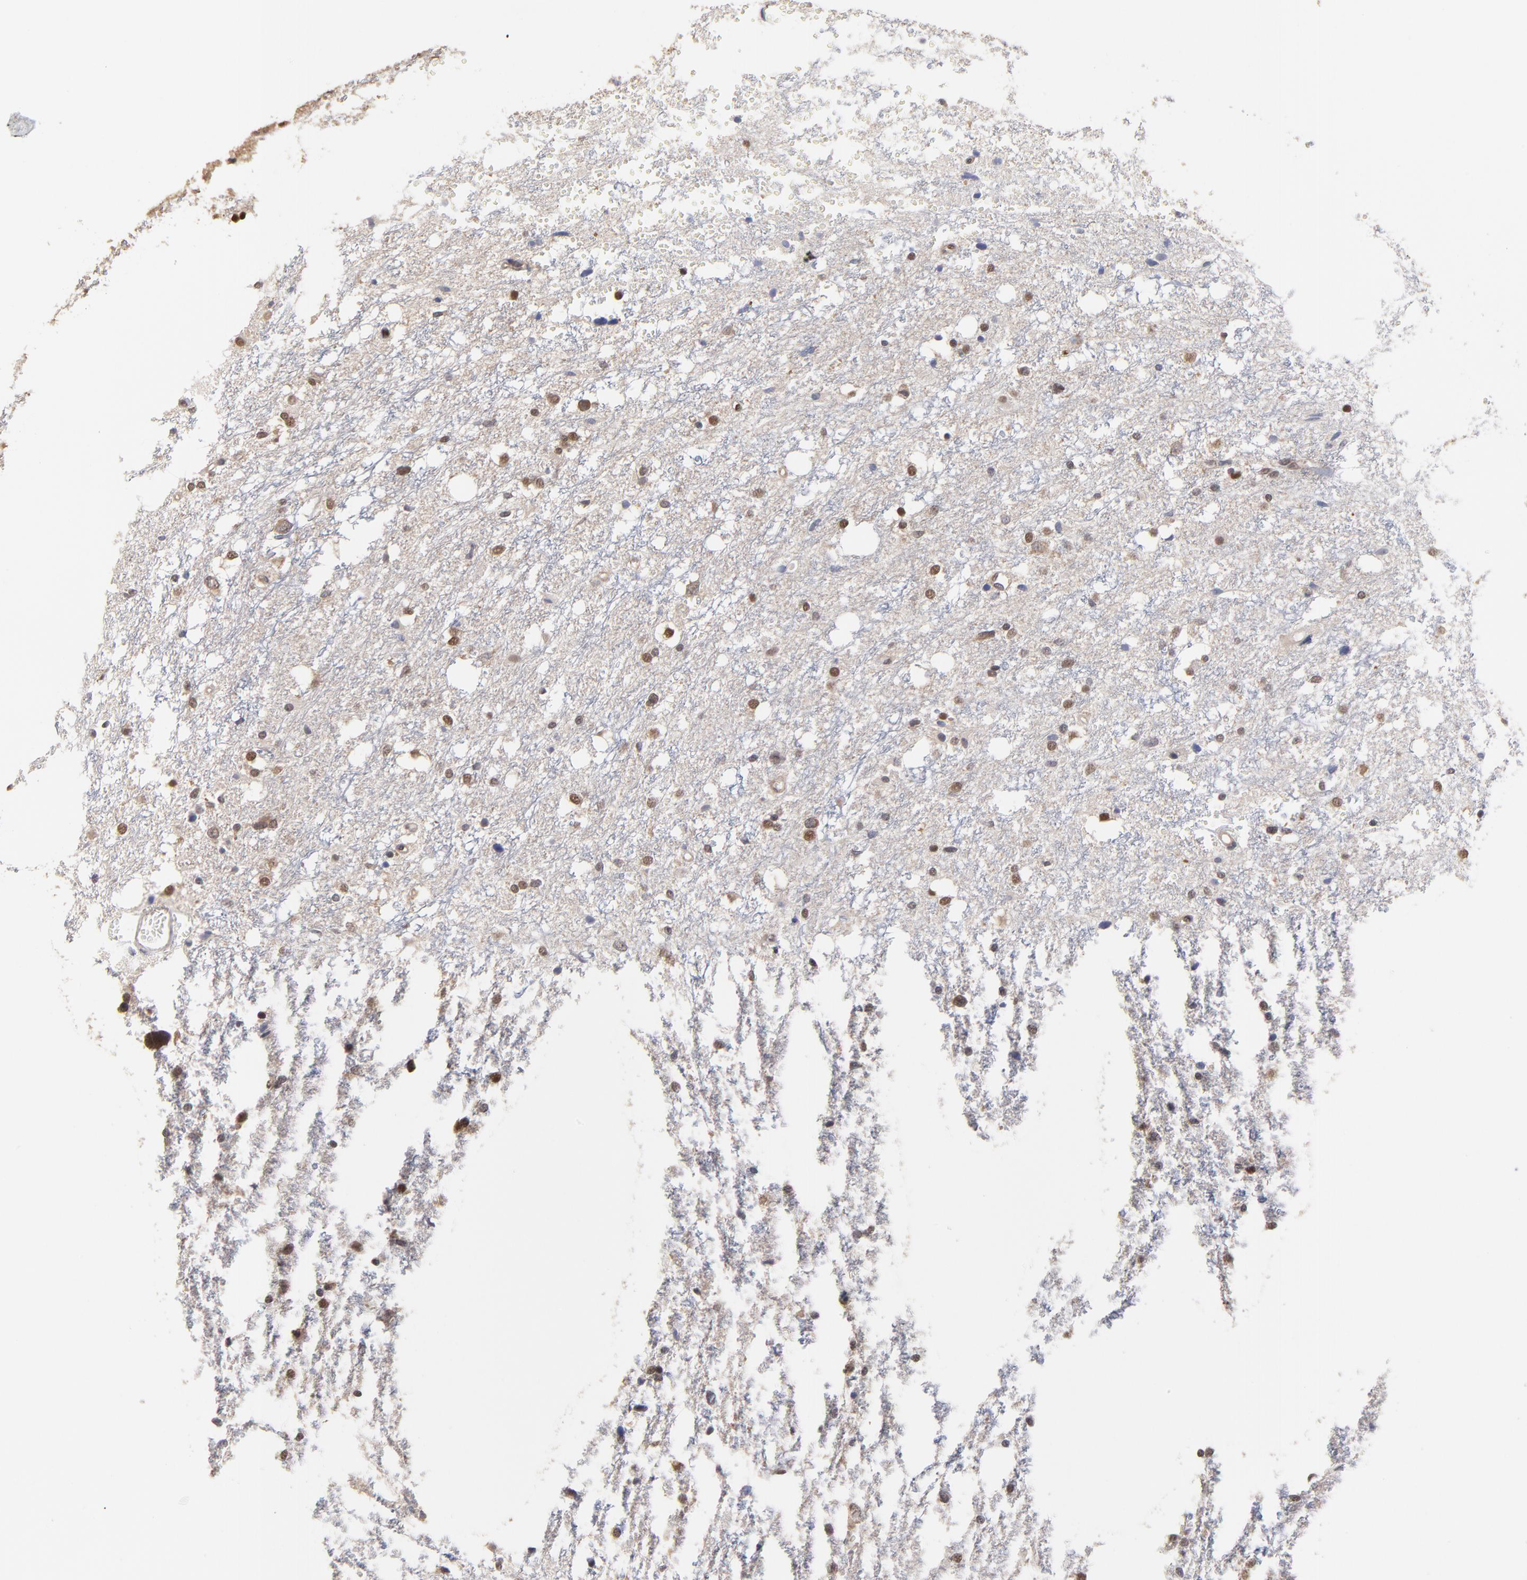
{"staining": {"intensity": "weak", "quantity": "25%-75%", "location": "cytoplasmic/membranous"}, "tissue": "glioma", "cell_type": "Tumor cells", "image_type": "cancer", "snomed": [{"axis": "morphology", "description": "Glioma, malignant, High grade"}, {"axis": "topography", "description": "Brain"}], "caption": "High-grade glioma (malignant) was stained to show a protein in brown. There is low levels of weak cytoplasmic/membranous positivity in approximately 25%-75% of tumor cells. The staining is performed using DAB brown chromogen to label protein expression. The nuclei are counter-stained blue using hematoxylin.", "gene": "CCT2", "patient": {"sex": "female", "age": 59}}